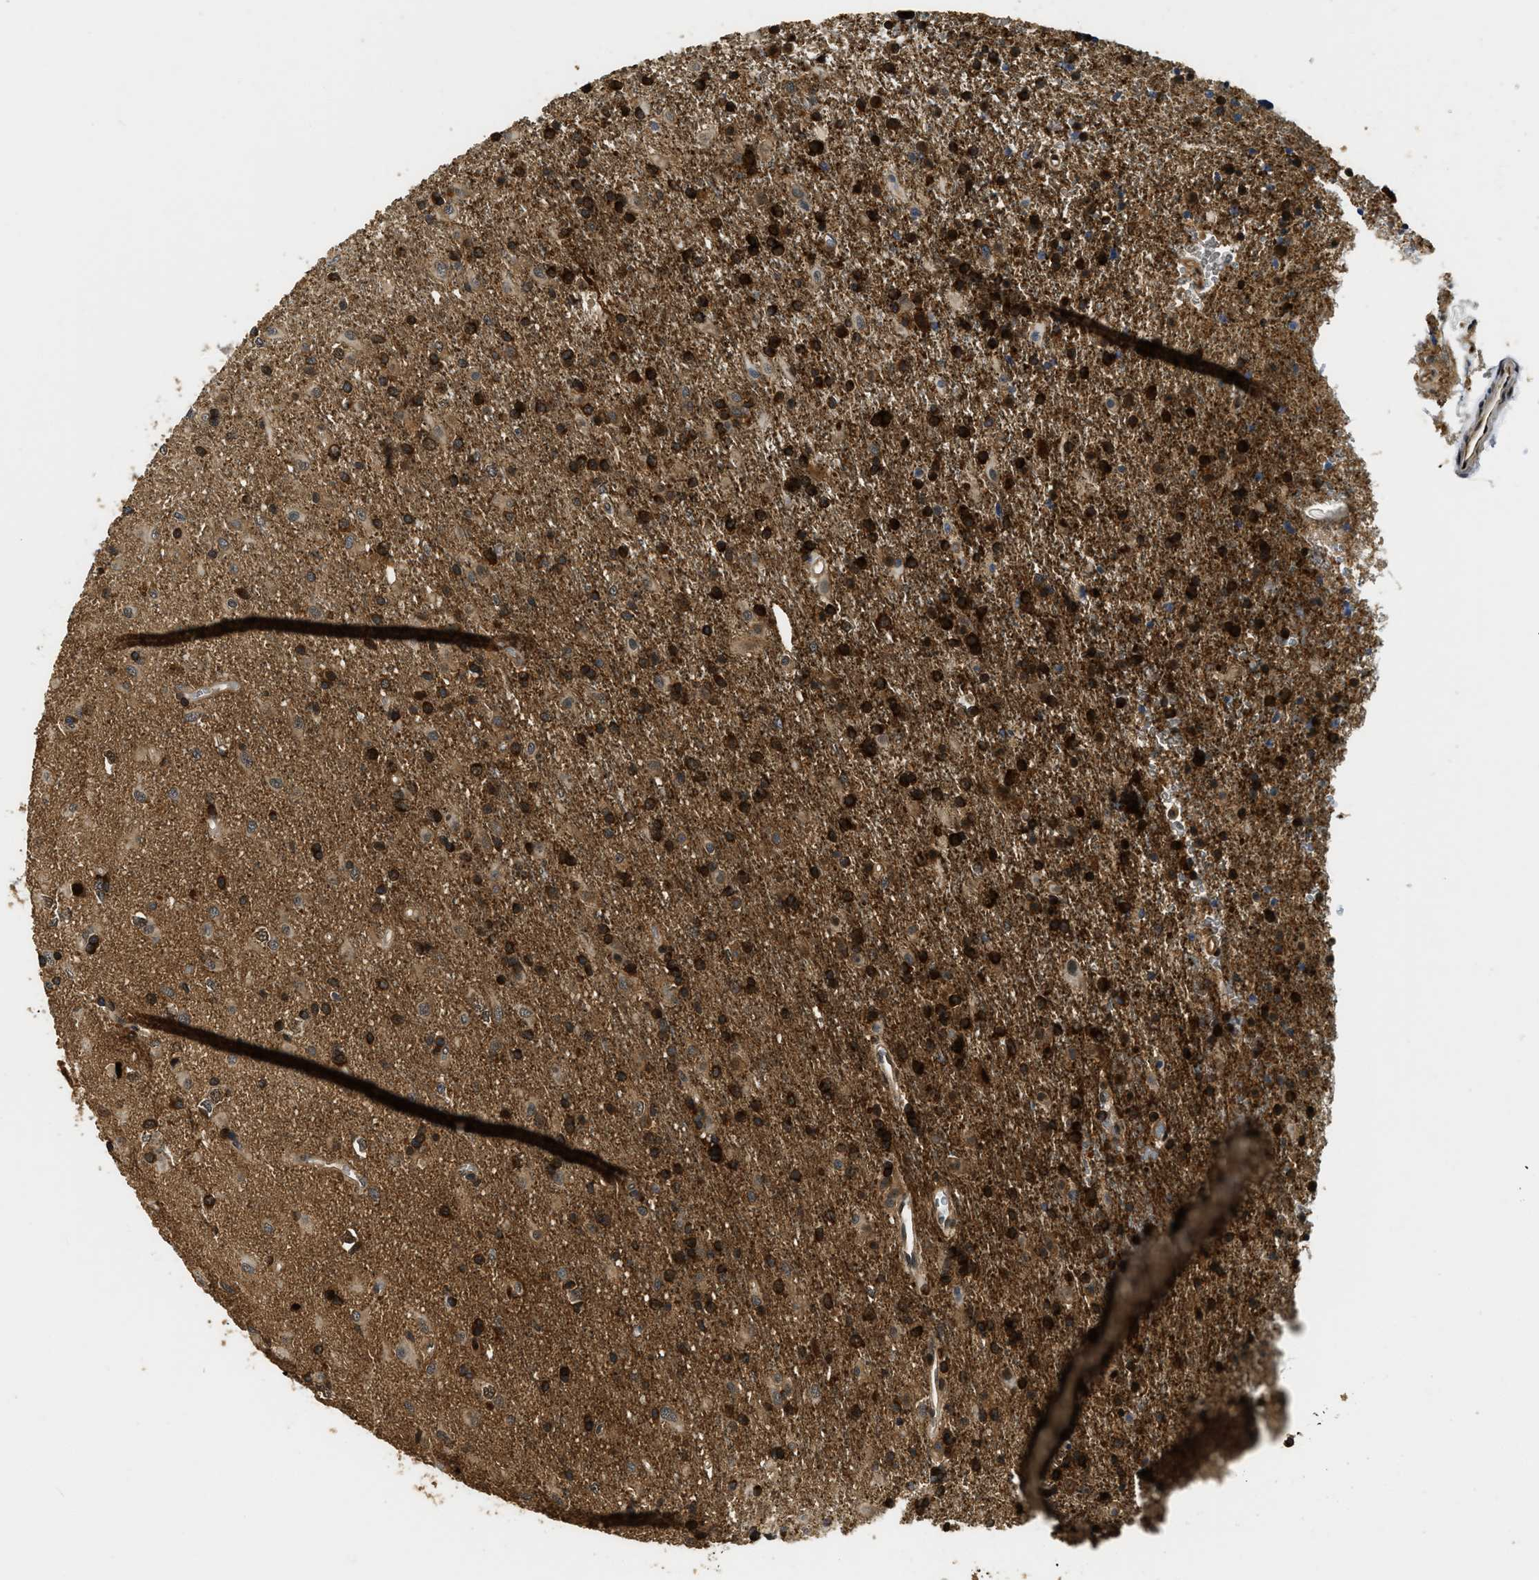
{"staining": {"intensity": "strong", "quantity": ">75%", "location": "cytoplasmic/membranous"}, "tissue": "glioma", "cell_type": "Tumor cells", "image_type": "cancer", "snomed": [{"axis": "morphology", "description": "Glioma, malignant, Low grade"}, {"axis": "topography", "description": "Brain"}], "caption": "The immunohistochemical stain shows strong cytoplasmic/membranous positivity in tumor cells of glioma tissue.", "gene": "ADSL", "patient": {"sex": "male", "age": 65}}